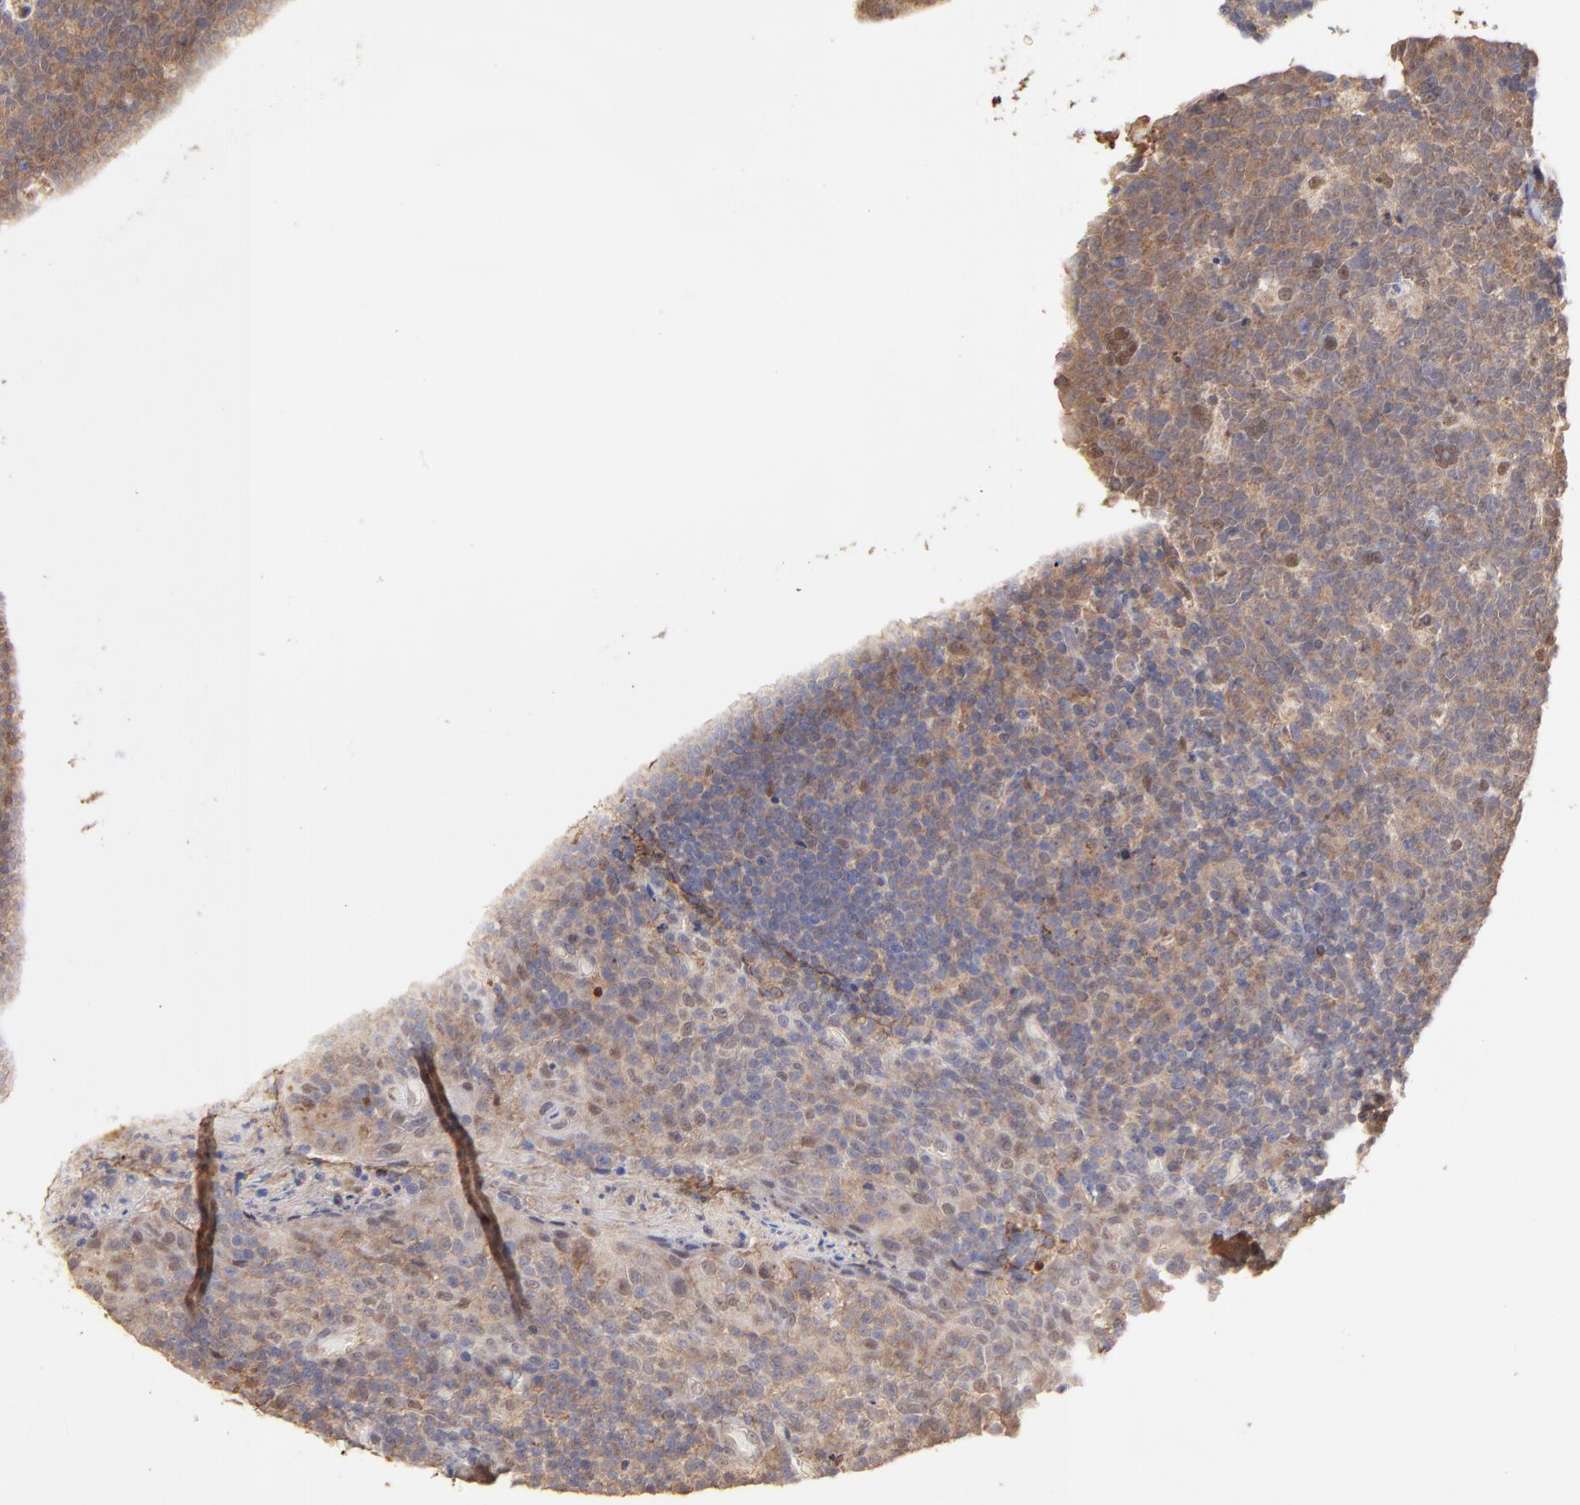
{"staining": {"intensity": "moderate", "quantity": ">75%", "location": "cytoplasmic/membranous,nuclear"}, "tissue": "tonsil", "cell_type": "Germinal center cells", "image_type": "normal", "snomed": [{"axis": "morphology", "description": "Normal tissue, NOS"}, {"axis": "topography", "description": "Tonsil"}], "caption": "DAB immunohistochemical staining of benign human tonsil displays moderate cytoplasmic/membranous,nuclear protein positivity in approximately >75% of germinal center cells.", "gene": "PSMD14", "patient": {"sex": "male", "age": 17}}